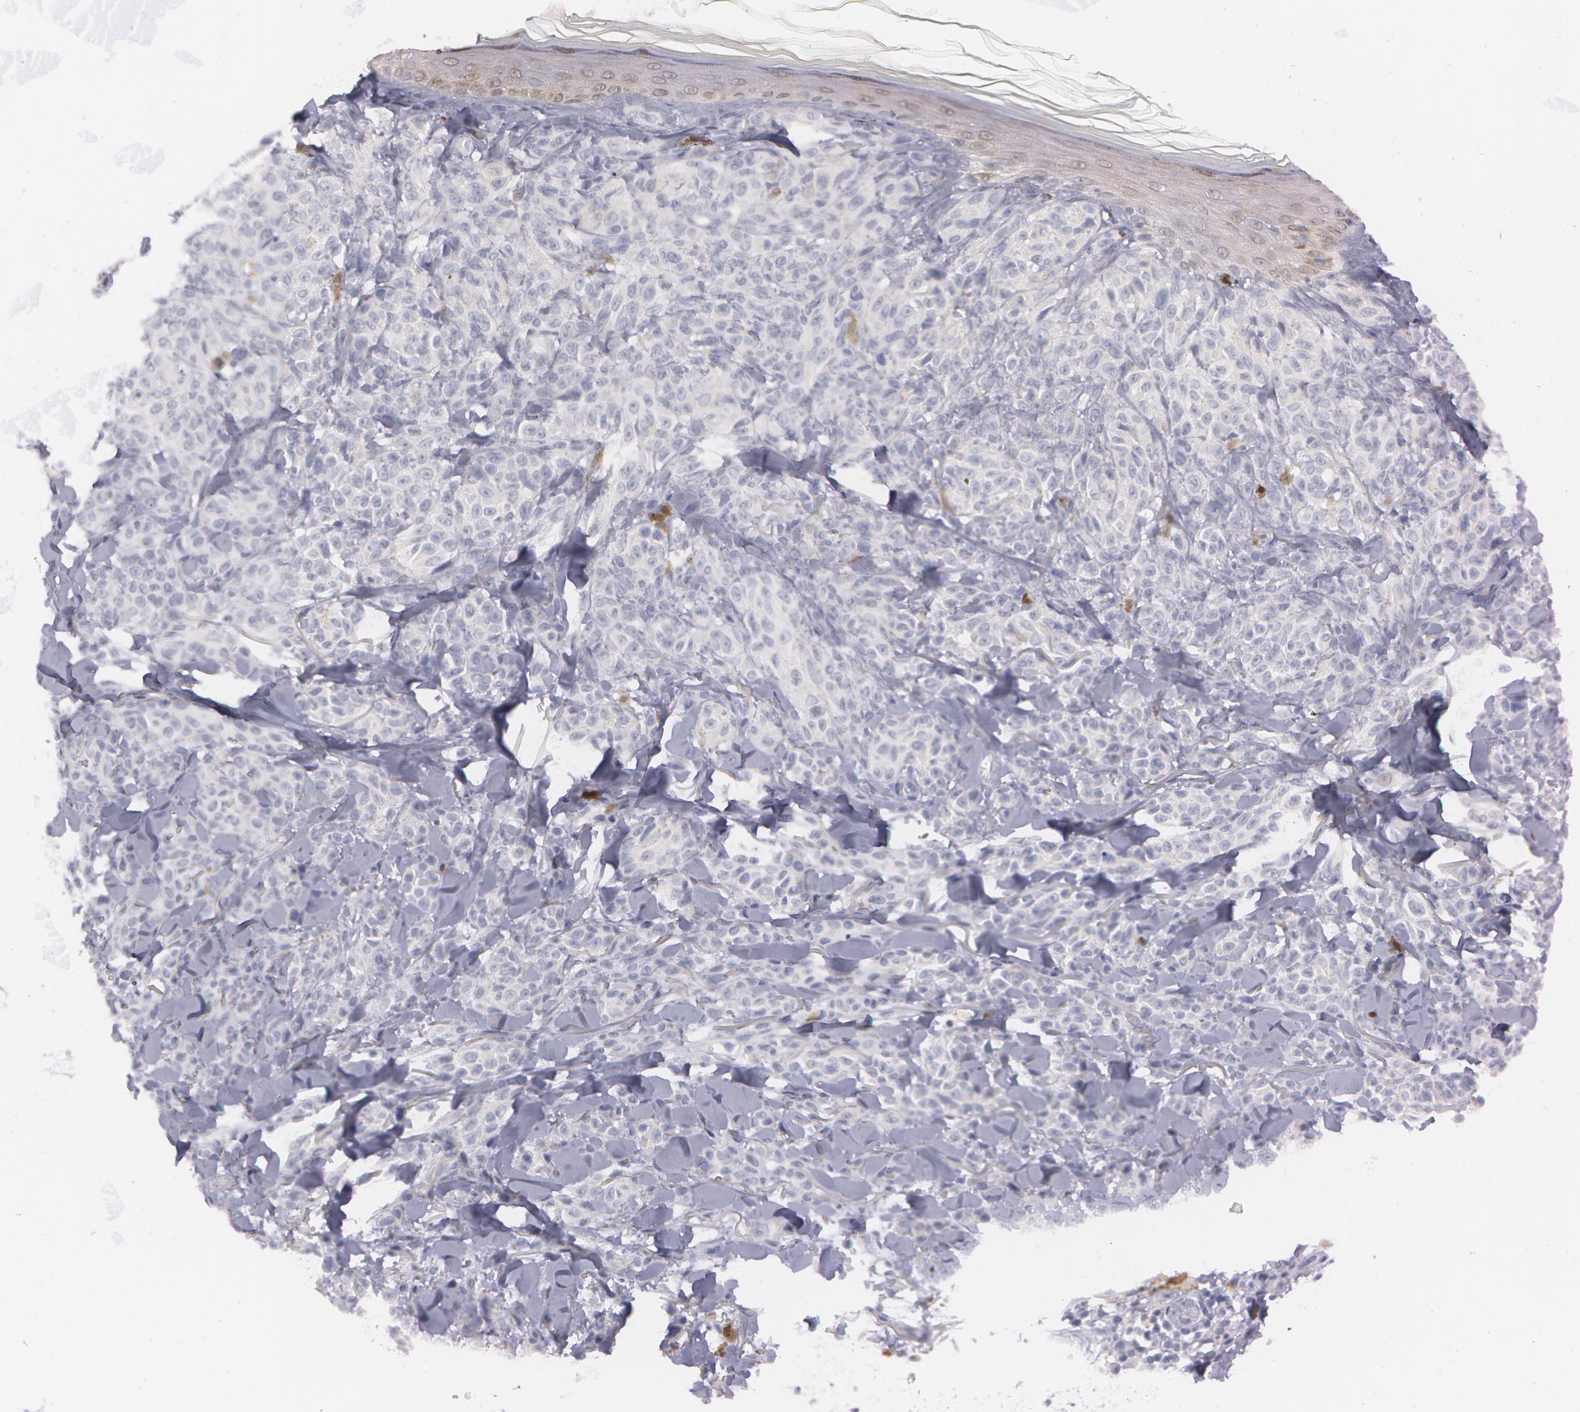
{"staining": {"intensity": "negative", "quantity": "none", "location": "none"}, "tissue": "melanoma", "cell_type": "Tumor cells", "image_type": "cancer", "snomed": [{"axis": "morphology", "description": "Malignant melanoma, NOS"}, {"axis": "topography", "description": "Skin"}], "caption": "Immunohistochemistry histopathology image of neoplastic tissue: human melanoma stained with DAB (3,3'-diaminobenzidine) exhibits no significant protein positivity in tumor cells.", "gene": "IL1RN", "patient": {"sex": "female", "age": 73}}